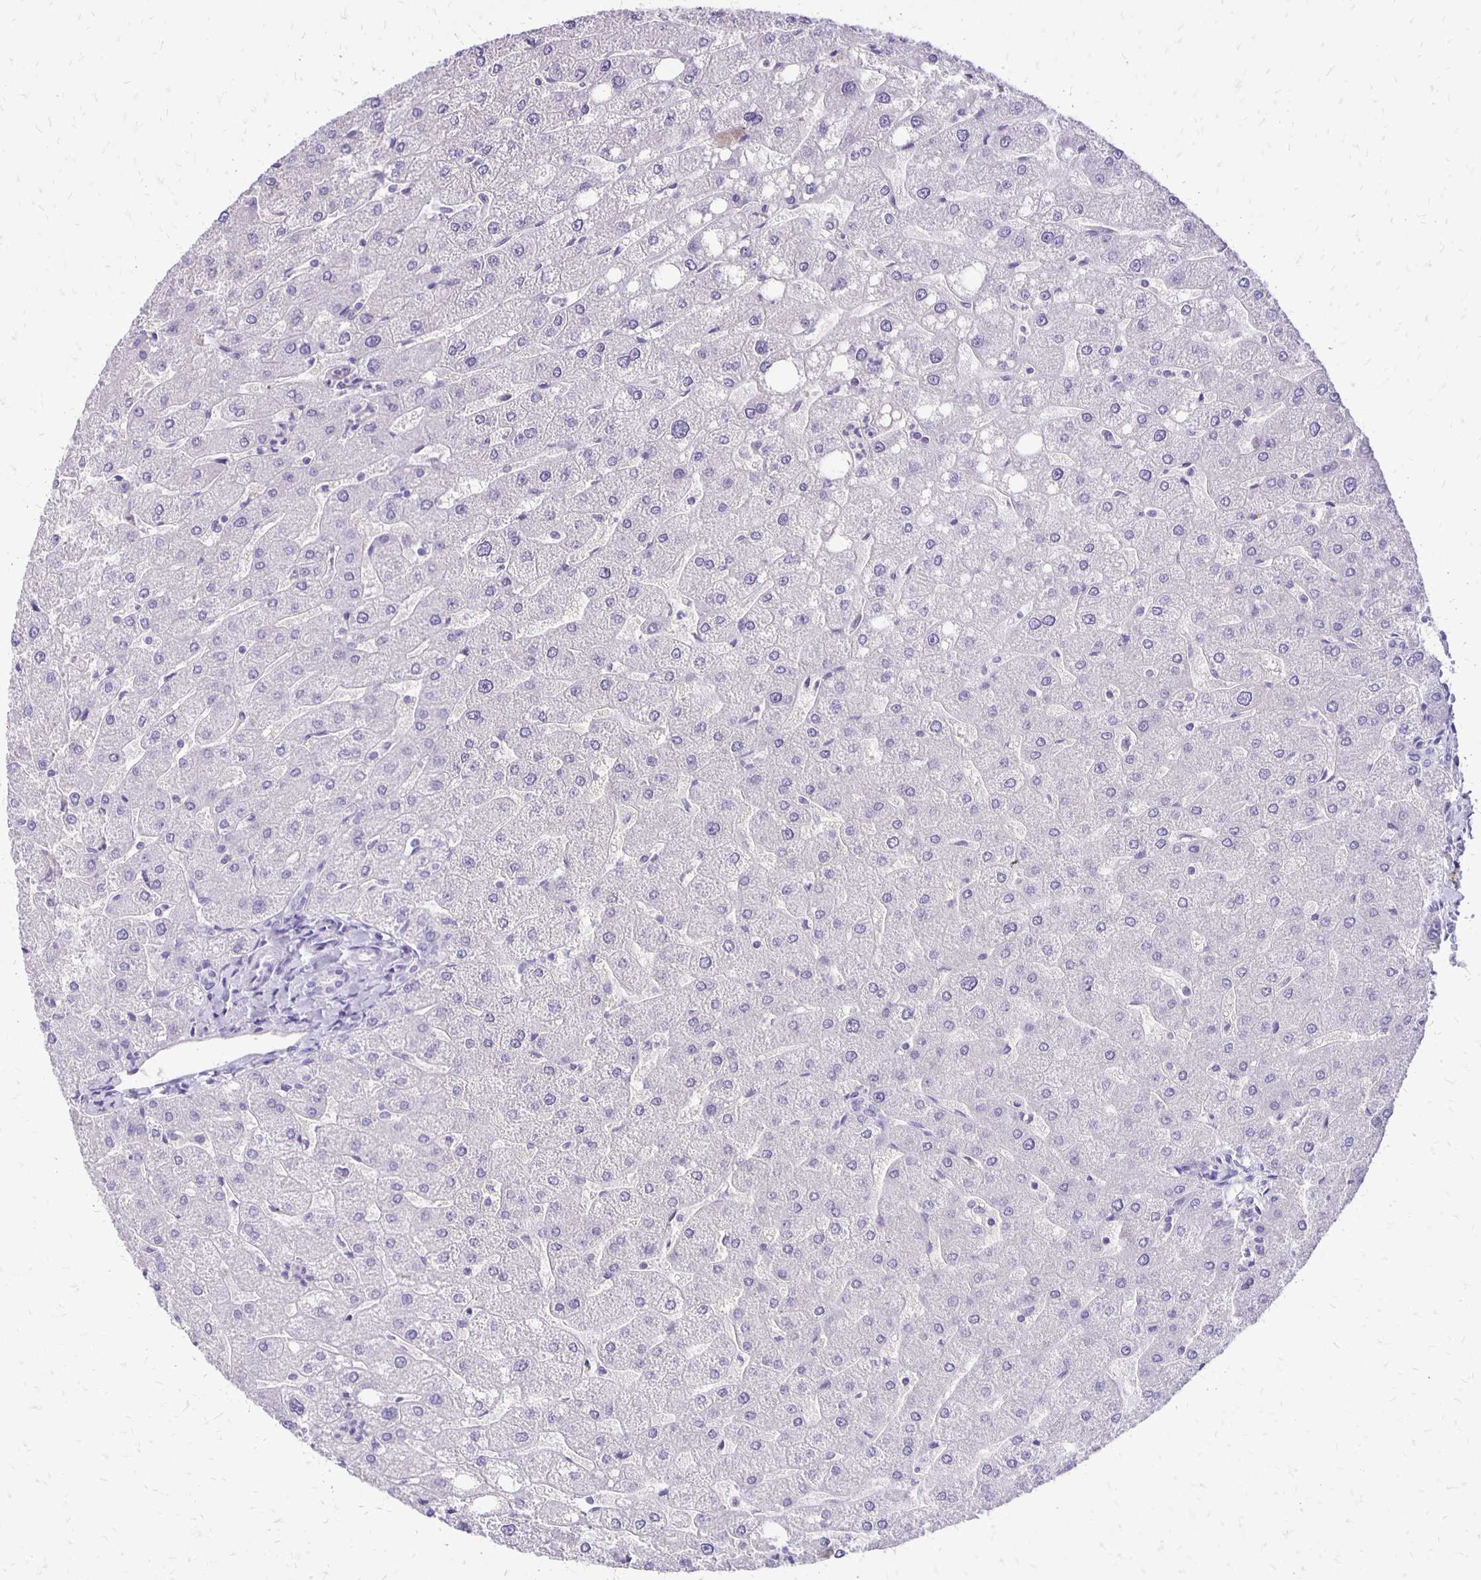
{"staining": {"intensity": "negative", "quantity": "none", "location": "none"}, "tissue": "liver", "cell_type": "Cholangiocytes", "image_type": "normal", "snomed": [{"axis": "morphology", "description": "Normal tissue, NOS"}, {"axis": "topography", "description": "Liver"}], "caption": "The micrograph displays no staining of cholangiocytes in unremarkable liver.", "gene": "ANKRD45", "patient": {"sex": "male", "age": 67}}